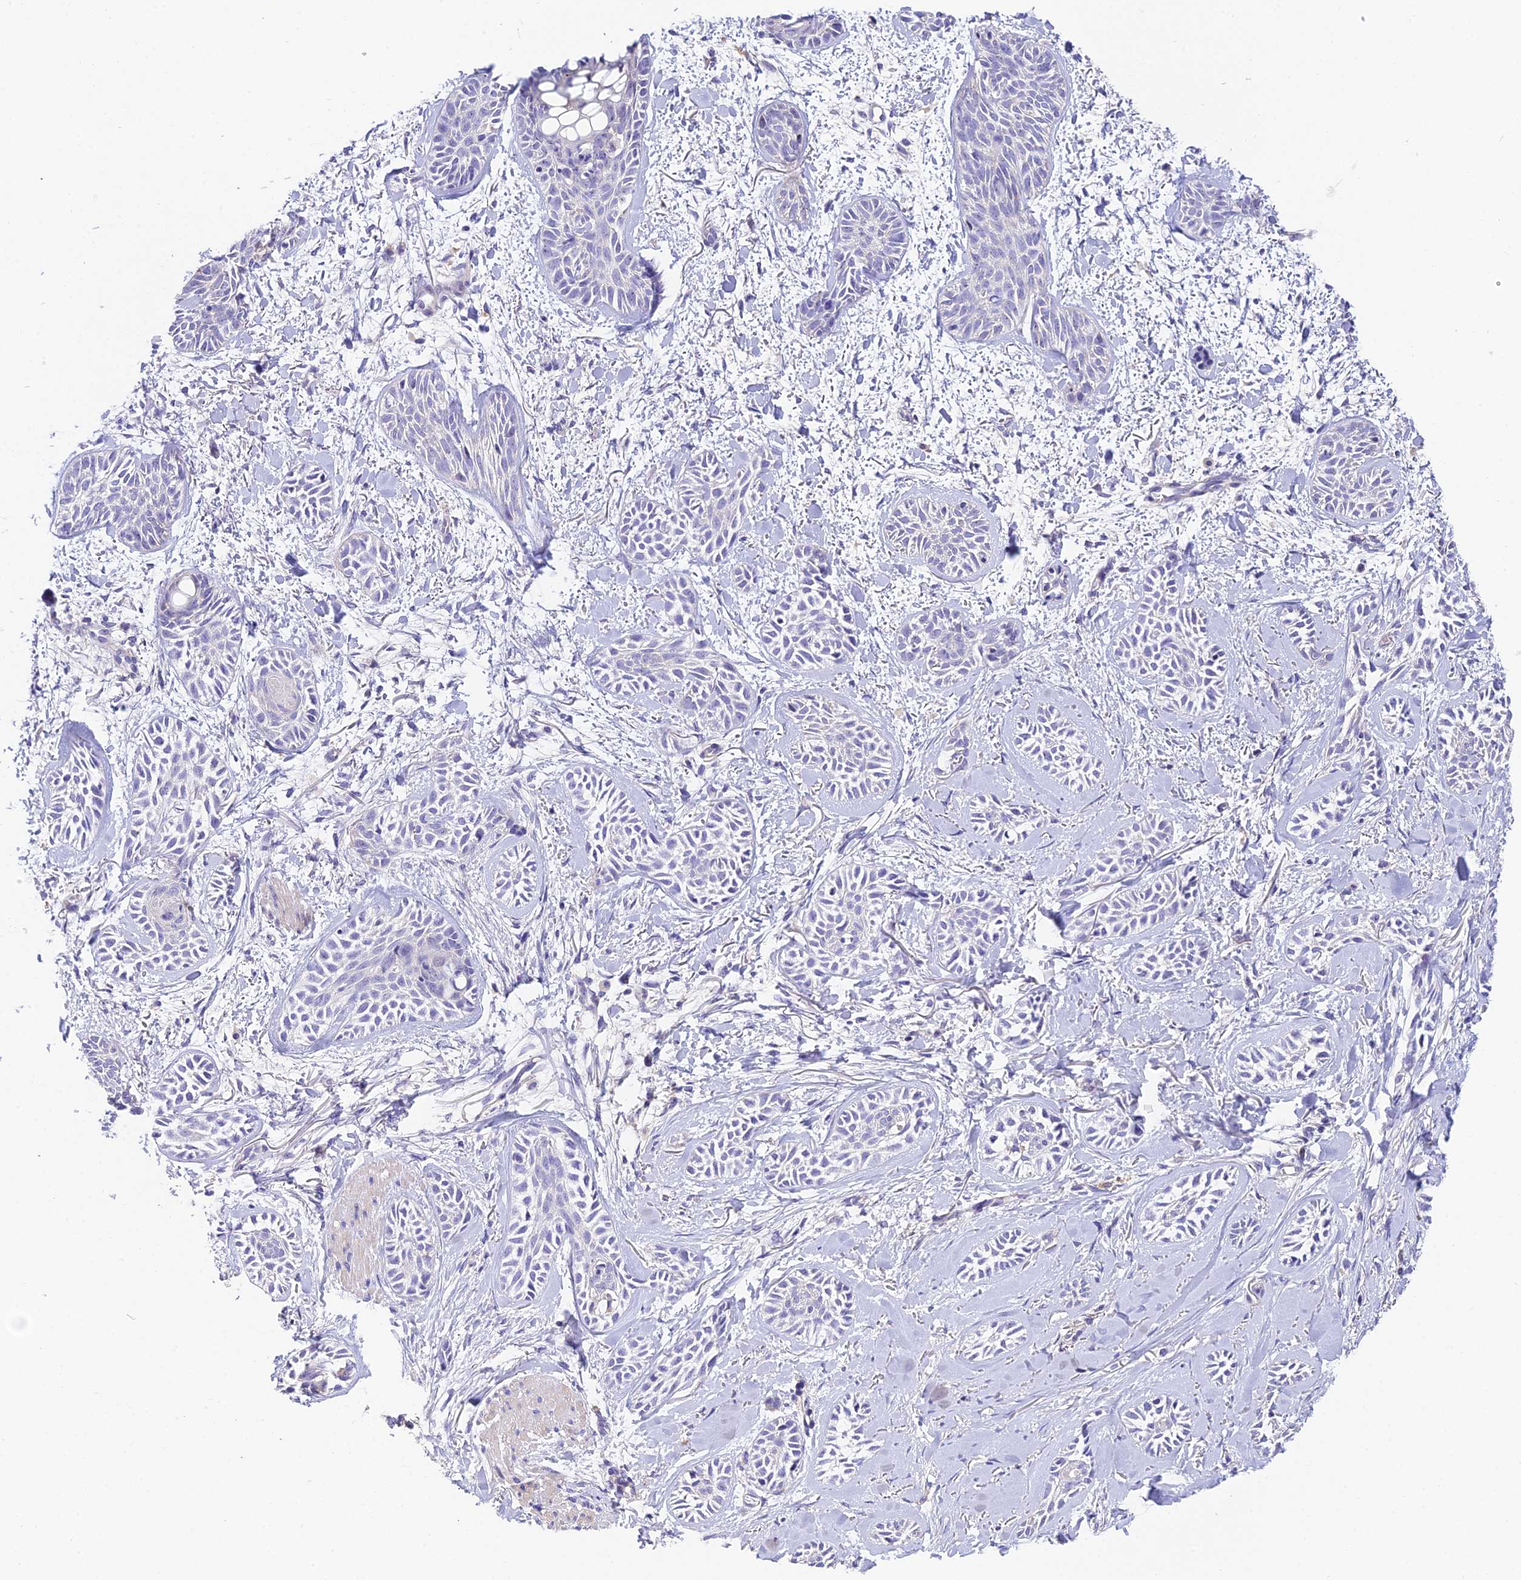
{"staining": {"intensity": "negative", "quantity": "none", "location": "none"}, "tissue": "skin cancer", "cell_type": "Tumor cells", "image_type": "cancer", "snomed": [{"axis": "morphology", "description": "Basal cell carcinoma"}, {"axis": "topography", "description": "Skin"}], "caption": "Tumor cells show no significant protein positivity in skin cancer (basal cell carcinoma).", "gene": "DUSP29", "patient": {"sex": "female", "age": 59}}